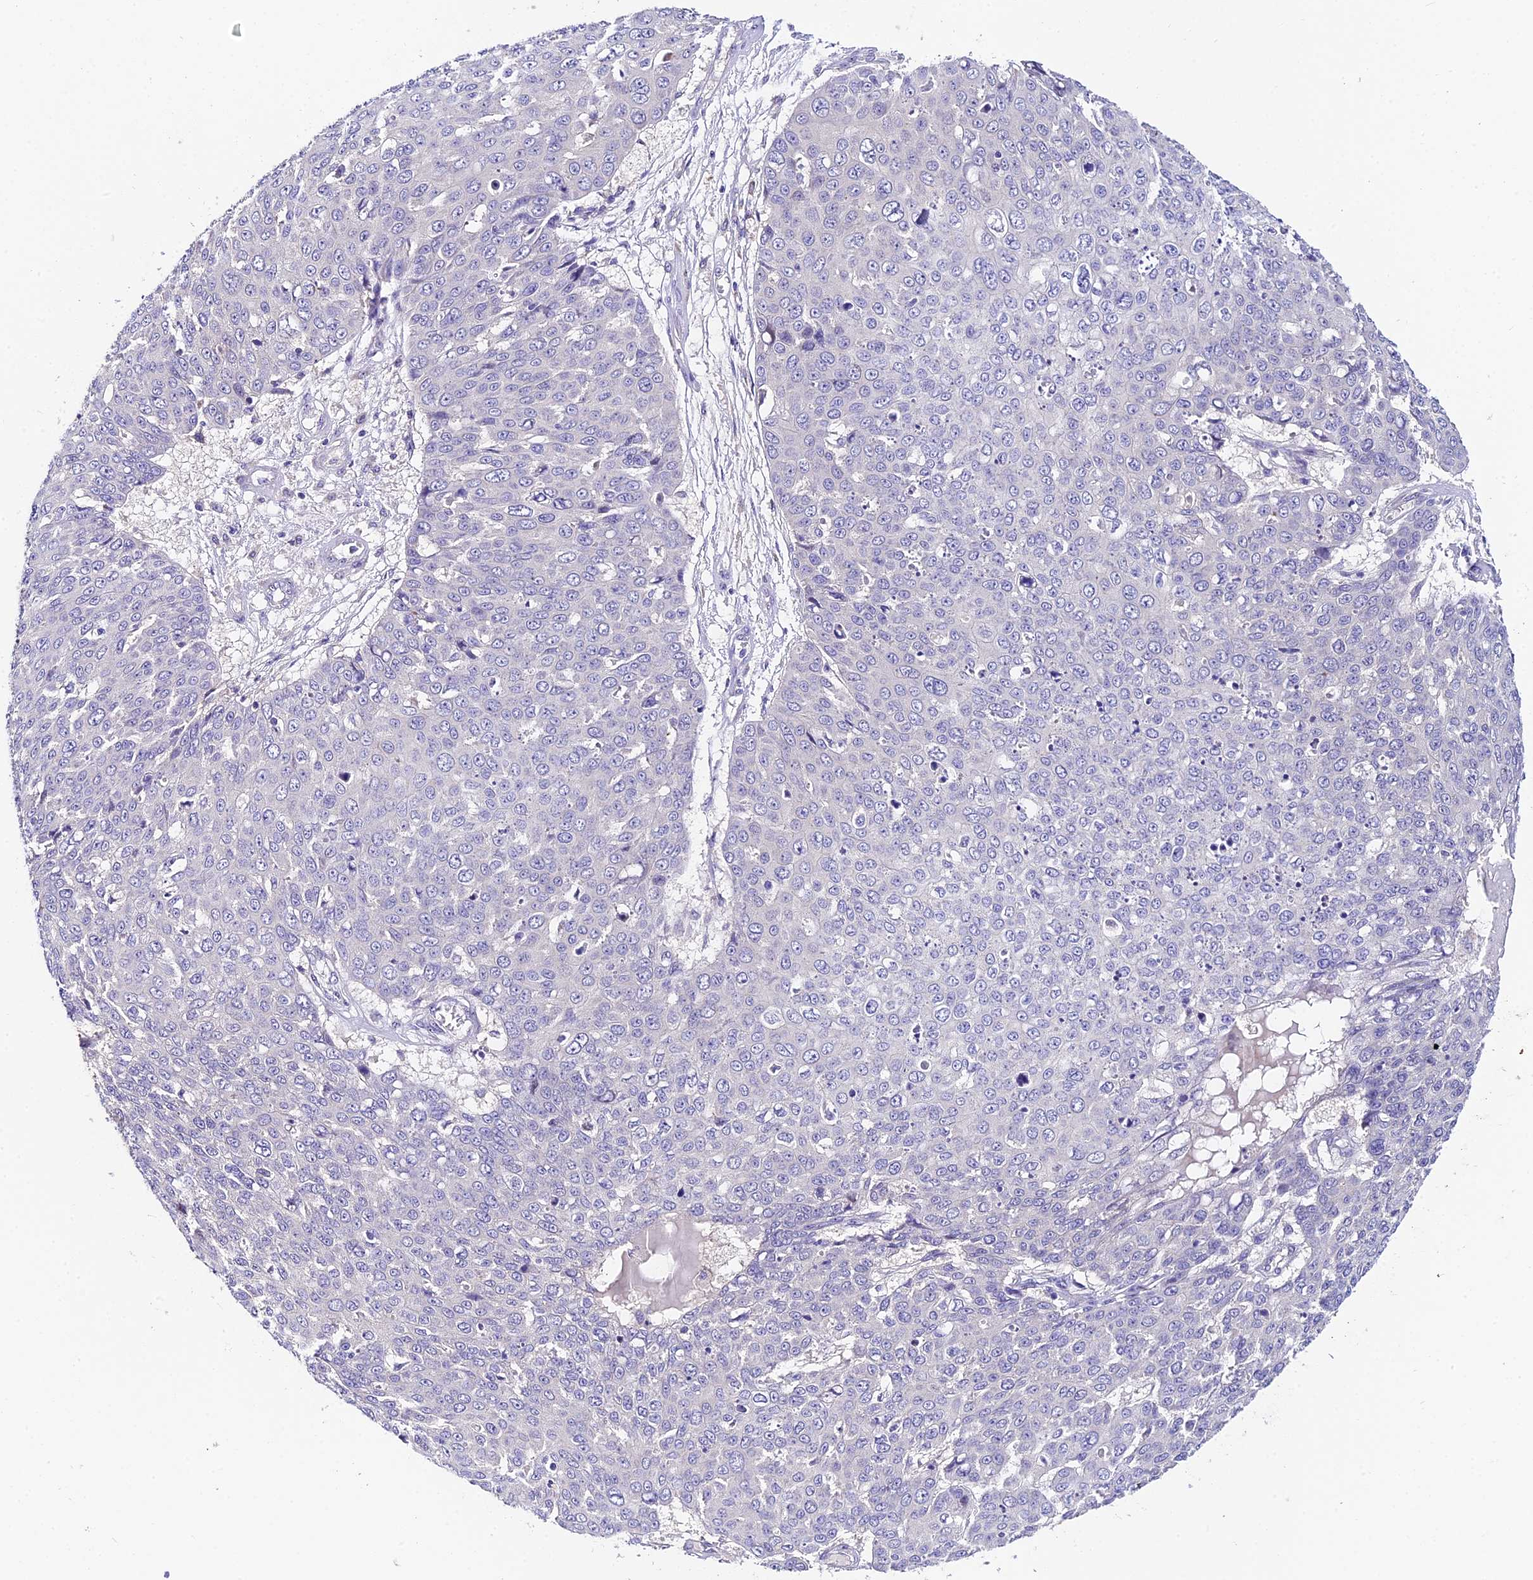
{"staining": {"intensity": "negative", "quantity": "none", "location": "none"}, "tissue": "skin cancer", "cell_type": "Tumor cells", "image_type": "cancer", "snomed": [{"axis": "morphology", "description": "Squamous cell carcinoma, NOS"}, {"axis": "topography", "description": "Skin"}], "caption": "This is an immunohistochemistry (IHC) histopathology image of skin cancer (squamous cell carcinoma). There is no staining in tumor cells.", "gene": "DUSP29", "patient": {"sex": "male", "age": 71}}